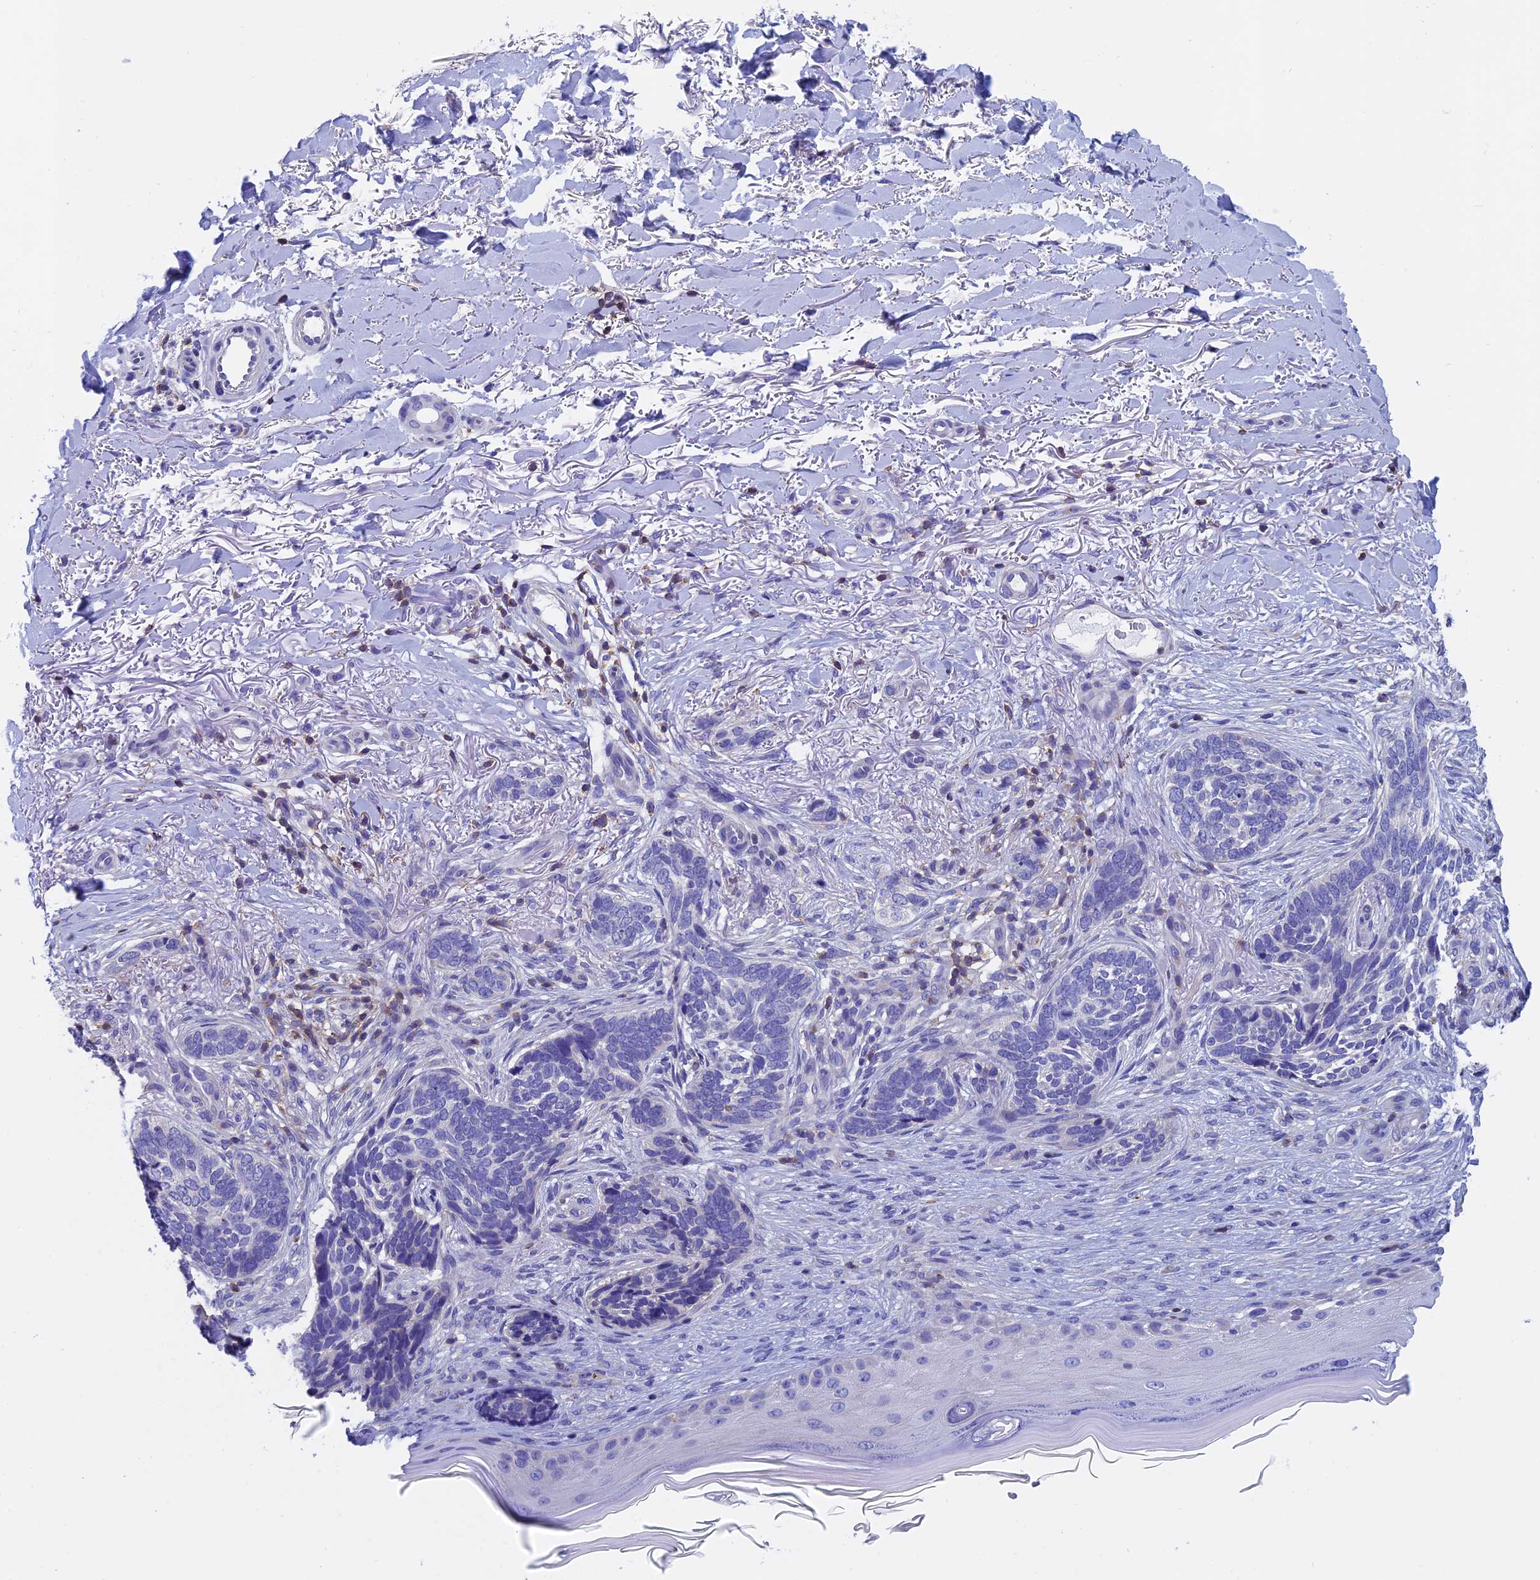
{"staining": {"intensity": "negative", "quantity": "none", "location": "none"}, "tissue": "skin cancer", "cell_type": "Tumor cells", "image_type": "cancer", "snomed": [{"axis": "morphology", "description": "Normal tissue, NOS"}, {"axis": "morphology", "description": "Basal cell carcinoma"}, {"axis": "topography", "description": "Skin"}], "caption": "Protein analysis of skin basal cell carcinoma reveals no significant staining in tumor cells.", "gene": "SEPTIN1", "patient": {"sex": "female", "age": 67}}